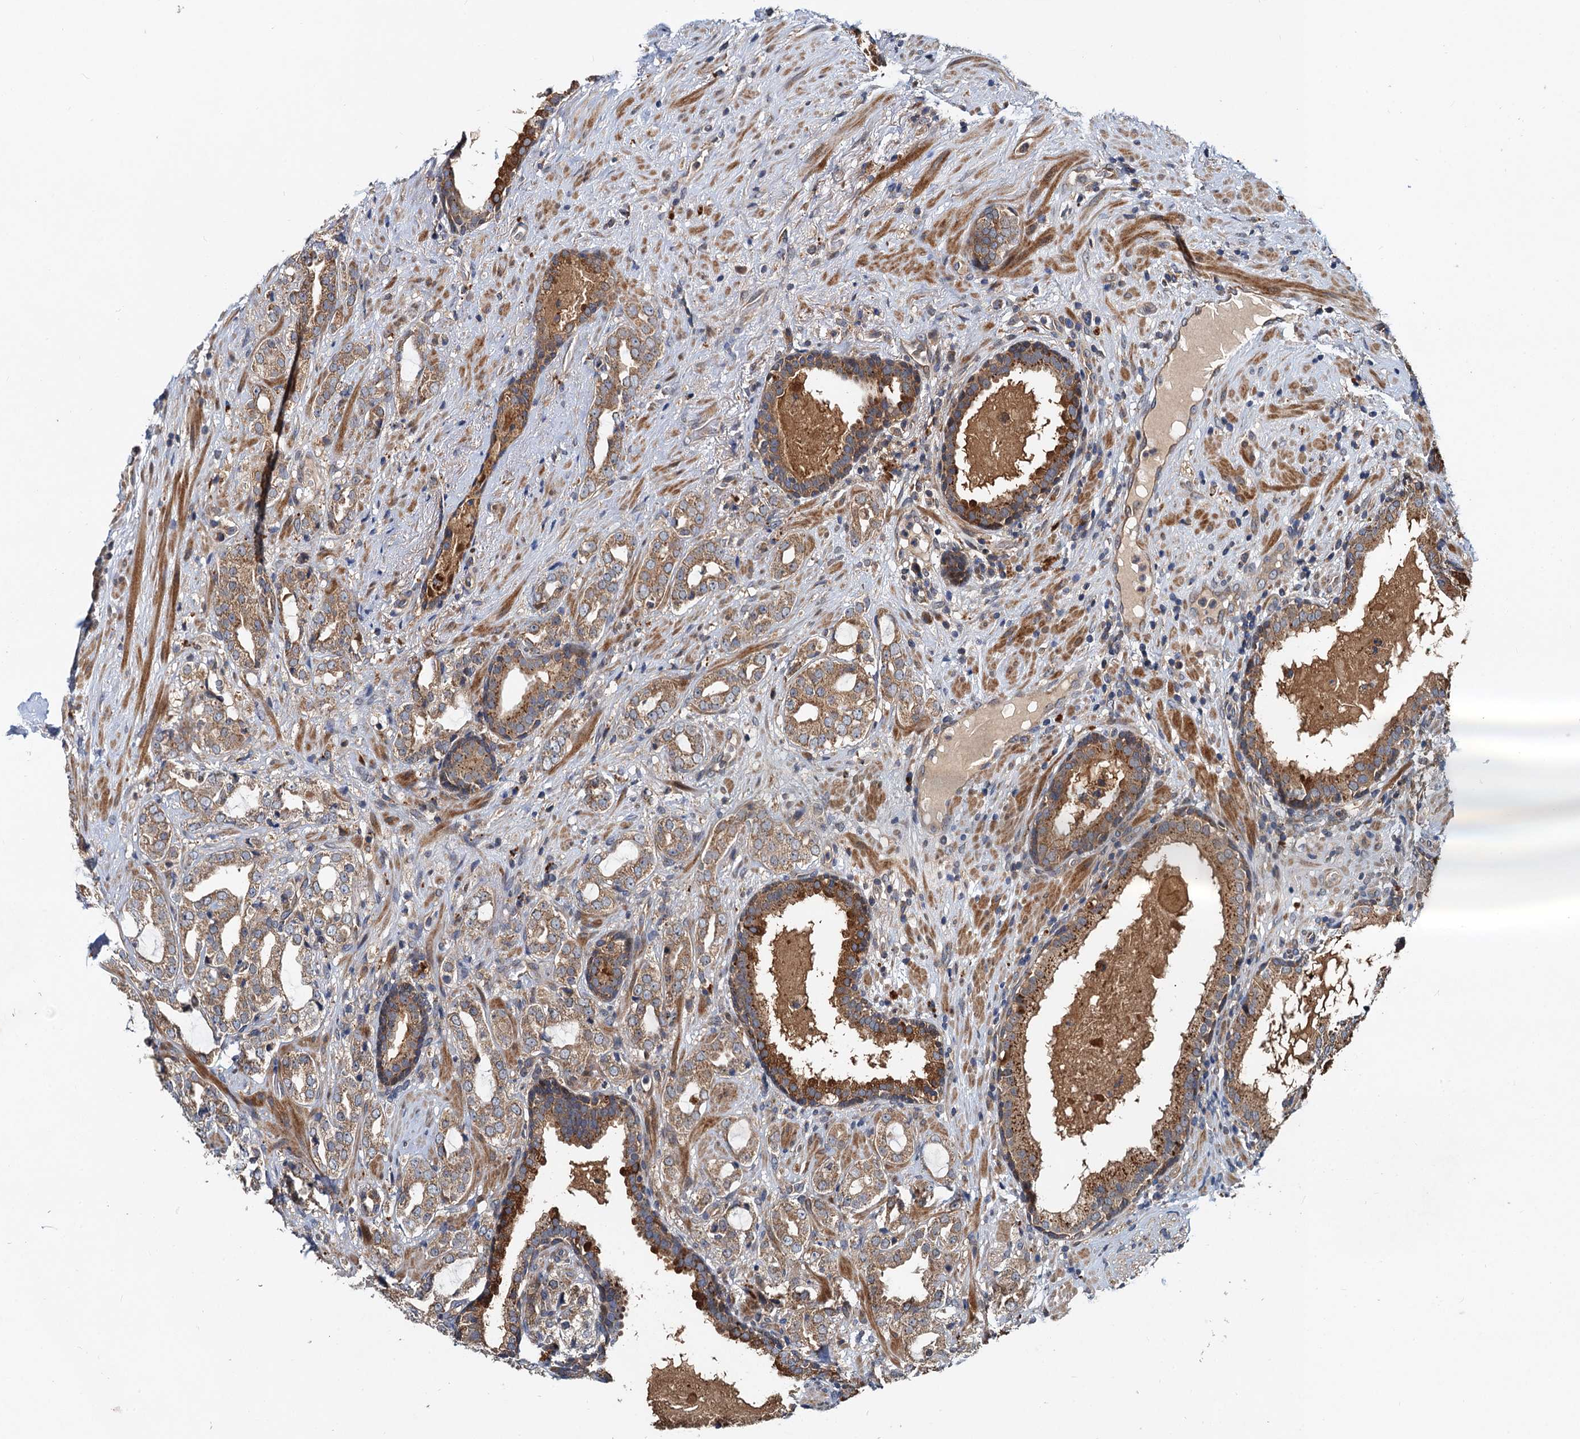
{"staining": {"intensity": "moderate", "quantity": "25%-75%", "location": "cytoplasmic/membranous"}, "tissue": "prostate cancer", "cell_type": "Tumor cells", "image_type": "cancer", "snomed": [{"axis": "morphology", "description": "Adenocarcinoma, High grade"}, {"axis": "topography", "description": "Prostate"}], "caption": "Adenocarcinoma (high-grade) (prostate) tissue displays moderate cytoplasmic/membranous positivity in about 25%-75% of tumor cells, visualized by immunohistochemistry.", "gene": "EFL1", "patient": {"sex": "male", "age": 64}}